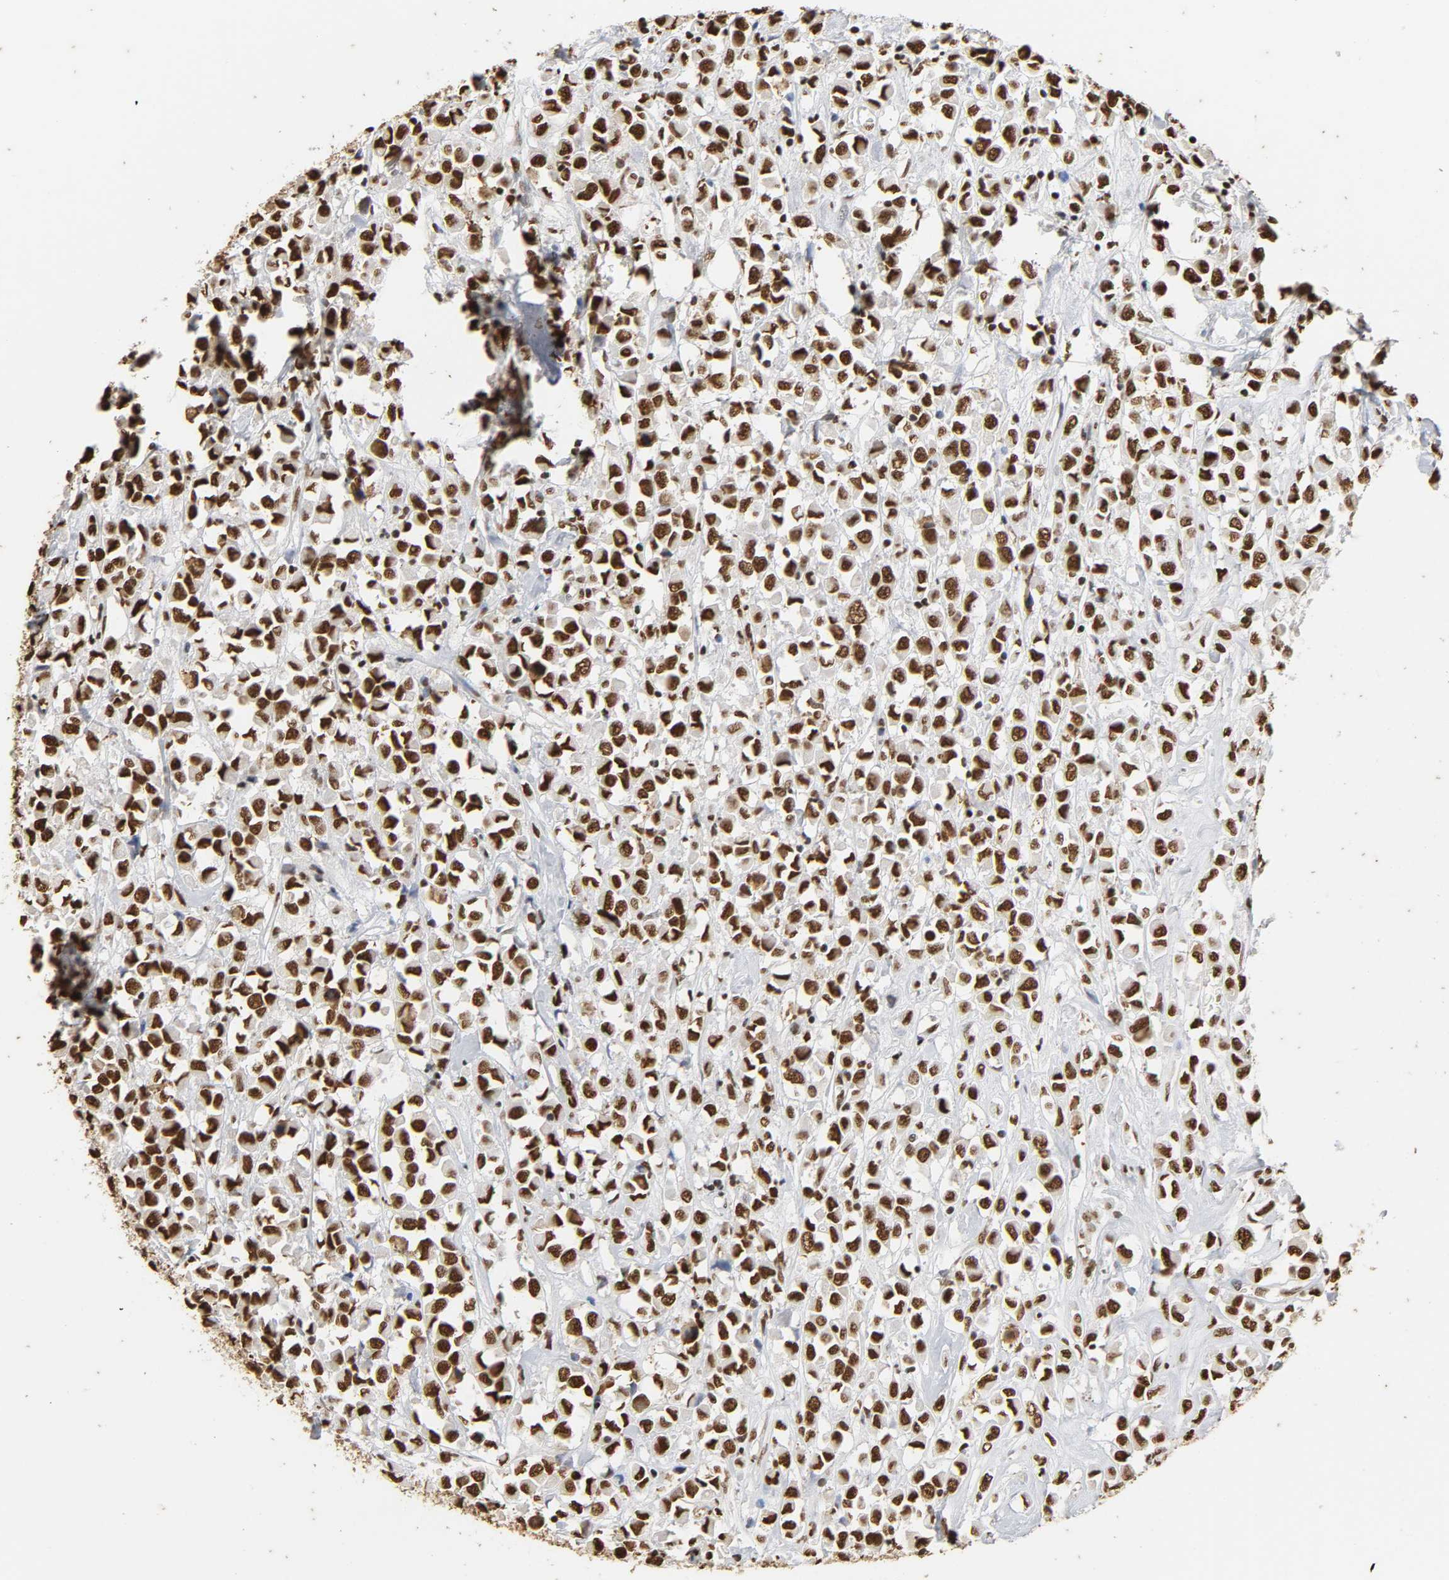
{"staining": {"intensity": "strong", "quantity": ">75%", "location": "nuclear"}, "tissue": "breast cancer", "cell_type": "Tumor cells", "image_type": "cancer", "snomed": [{"axis": "morphology", "description": "Duct carcinoma"}, {"axis": "topography", "description": "Breast"}], "caption": "Approximately >75% of tumor cells in infiltrating ductal carcinoma (breast) reveal strong nuclear protein positivity as visualized by brown immunohistochemical staining.", "gene": "HNRNPC", "patient": {"sex": "female", "age": 61}}